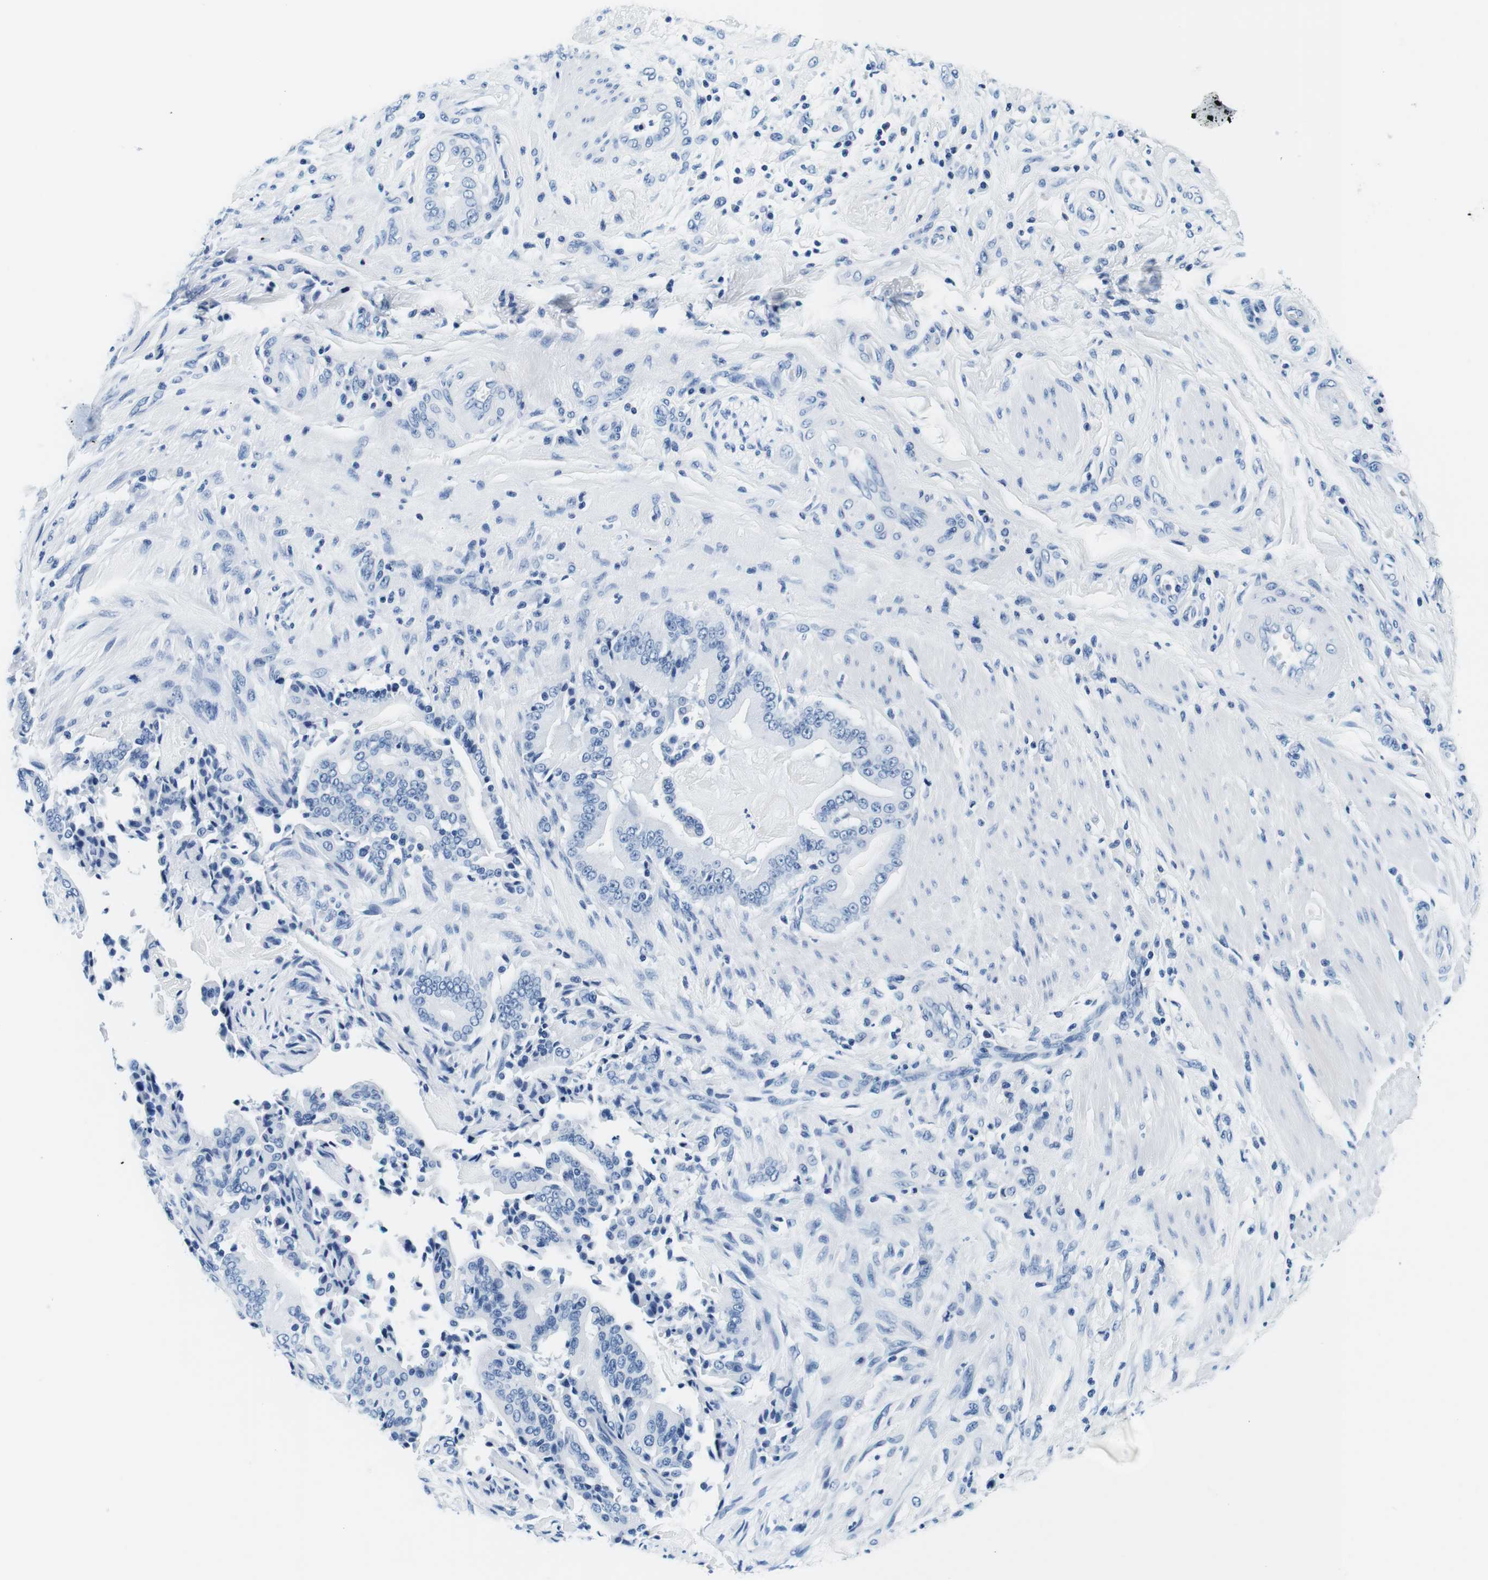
{"staining": {"intensity": "negative", "quantity": "none", "location": "none"}, "tissue": "pancreatic cancer", "cell_type": "Tumor cells", "image_type": "cancer", "snomed": [{"axis": "morphology", "description": "Normal tissue, NOS"}, {"axis": "morphology", "description": "Adenocarcinoma, NOS"}, {"axis": "topography", "description": "Pancreas"}], "caption": "Immunohistochemical staining of human adenocarcinoma (pancreatic) demonstrates no significant positivity in tumor cells. (IHC, brightfield microscopy, high magnification).", "gene": "ELANE", "patient": {"sex": "male", "age": 63}}